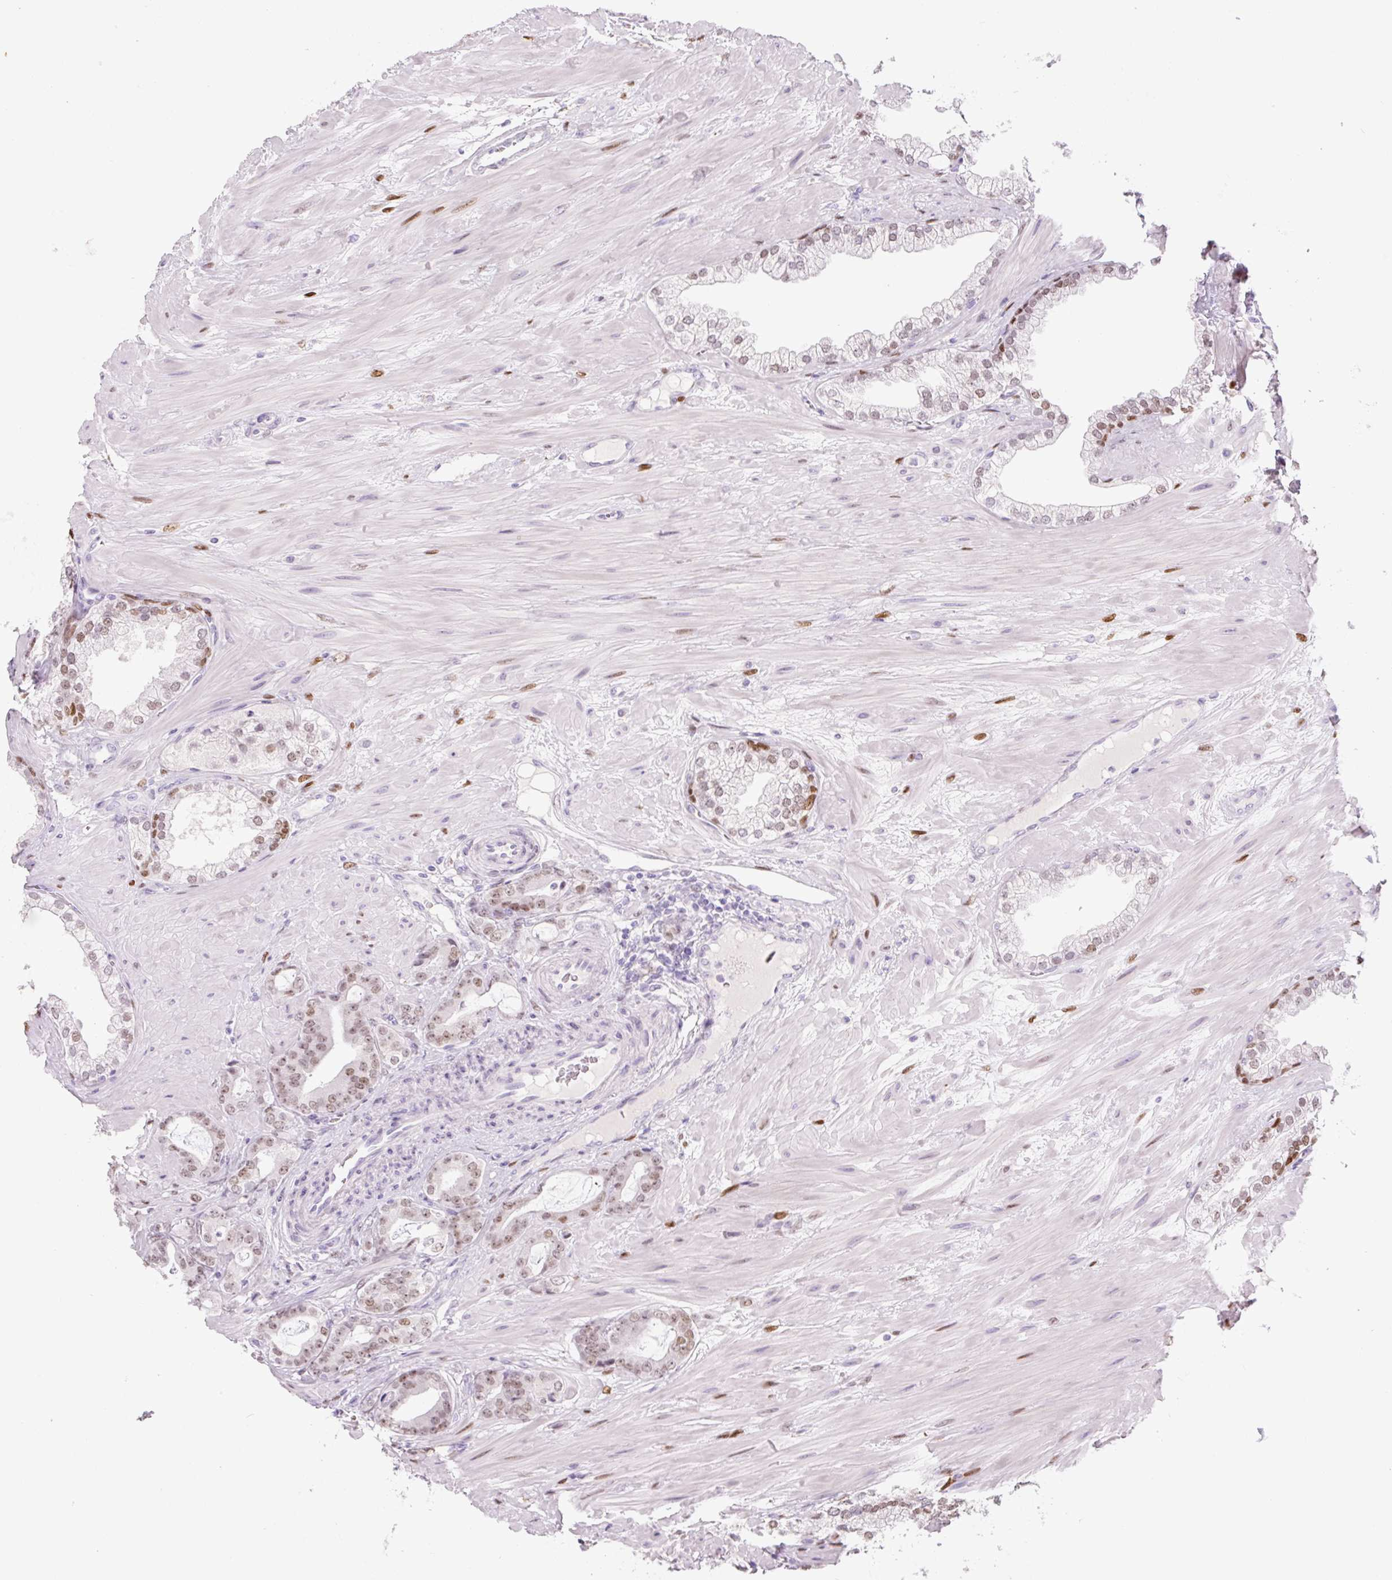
{"staining": {"intensity": "weak", "quantity": ">75%", "location": "nuclear"}, "tissue": "prostate cancer", "cell_type": "Tumor cells", "image_type": "cancer", "snomed": [{"axis": "morphology", "description": "Adenocarcinoma, Low grade"}, {"axis": "topography", "description": "Prostate"}], "caption": "About >75% of tumor cells in human prostate cancer show weak nuclear protein positivity as visualized by brown immunohistochemical staining.", "gene": "SIX1", "patient": {"sex": "male", "age": 61}}